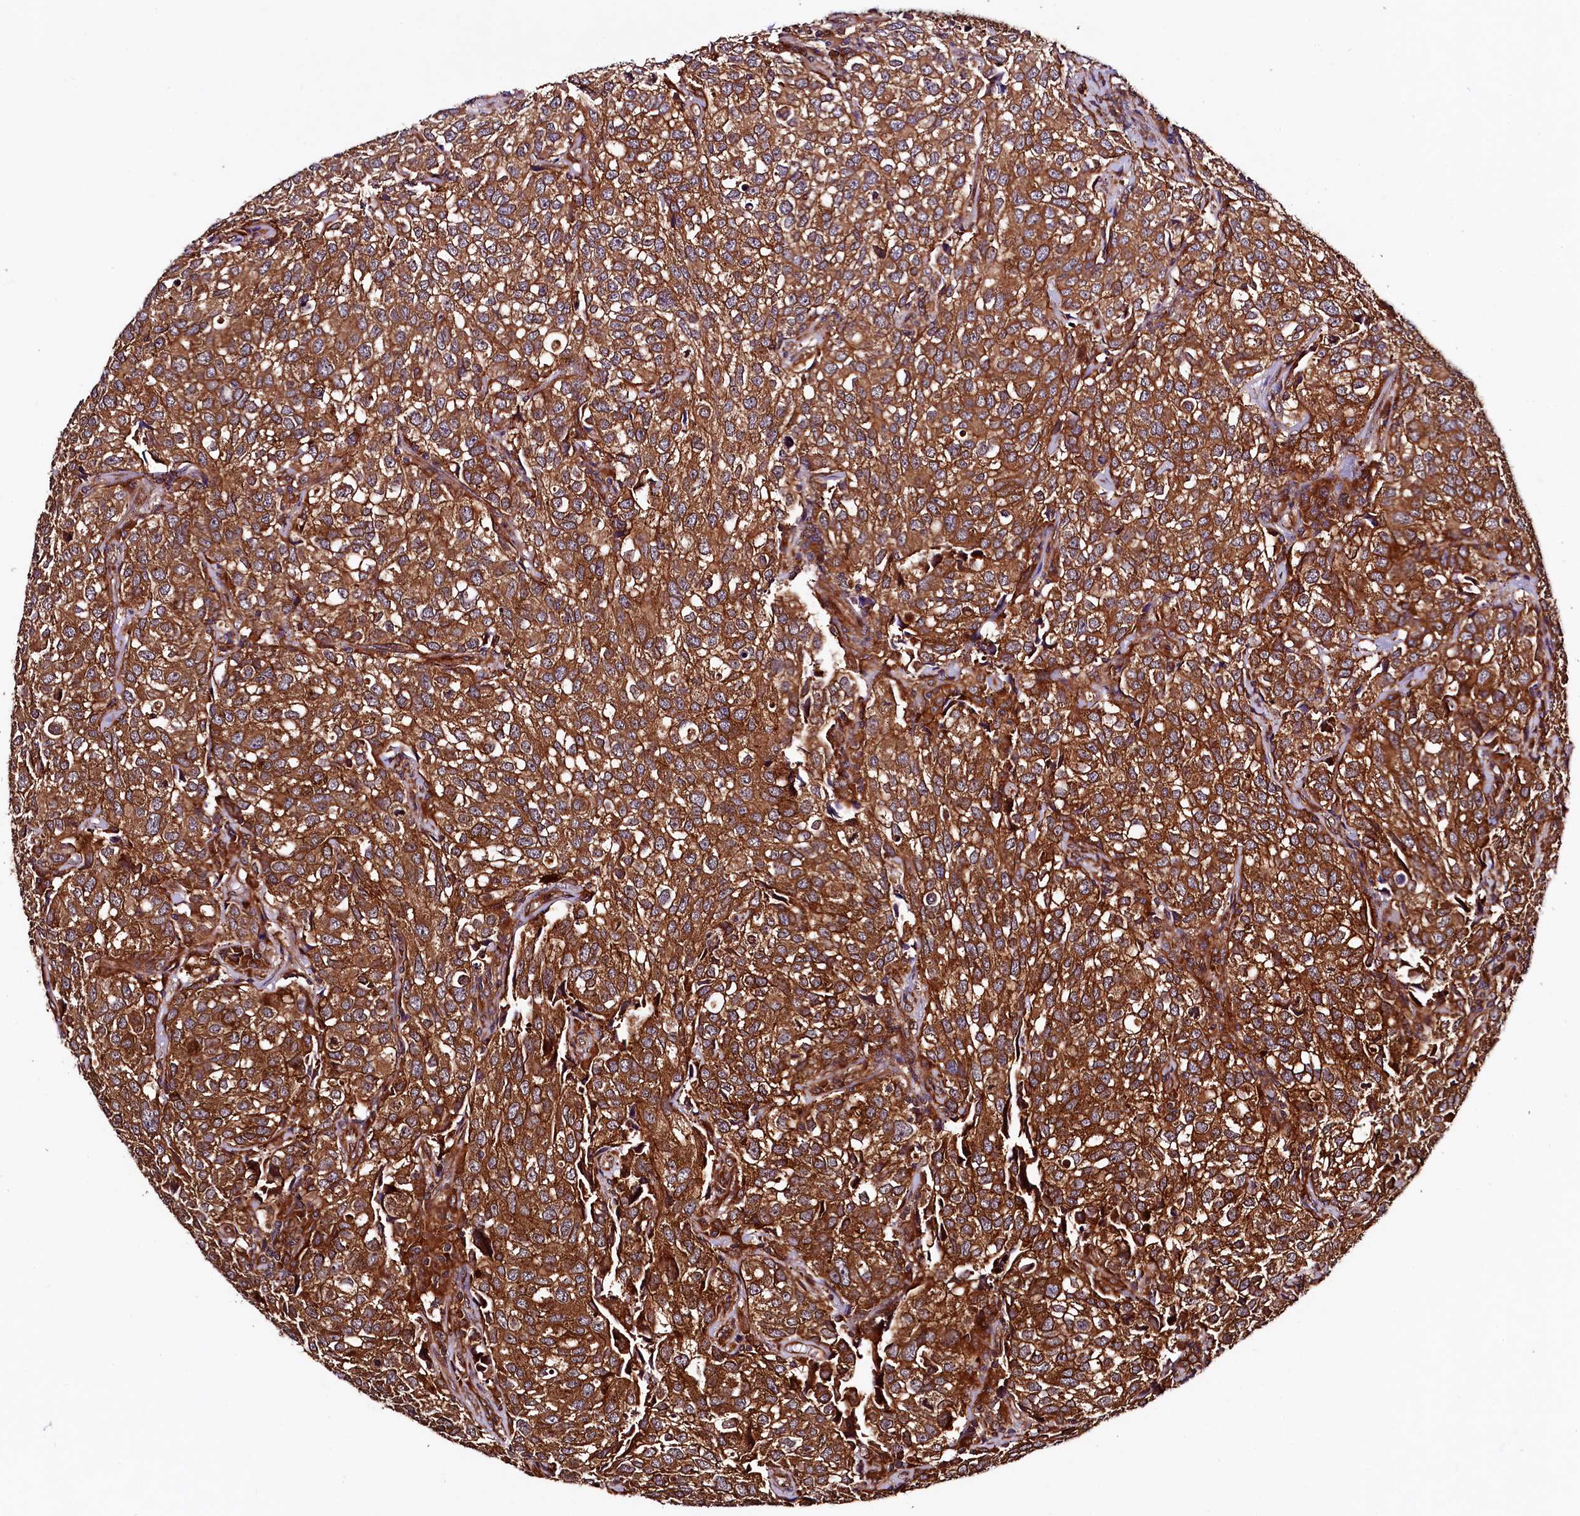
{"staining": {"intensity": "strong", "quantity": ">75%", "location": "cytoplasmic/membranous"}, "tissue": "urothelial cancer", "cell_type": "Tumor cells", "image_type": "cancer", "snomed": [{"axis": "morphology", "description": "Urothelial carcinoma, High grade"}, {"axis": "topography", "description": "Urinary bladder"}], "caption": "Strong cytoplasmic/membranous staining is identified in about >75% of tumor cells in urothelial carcinoma (high-grade).", "gene": "VPS35", "patient": {"sex": "female", "age": 75}}